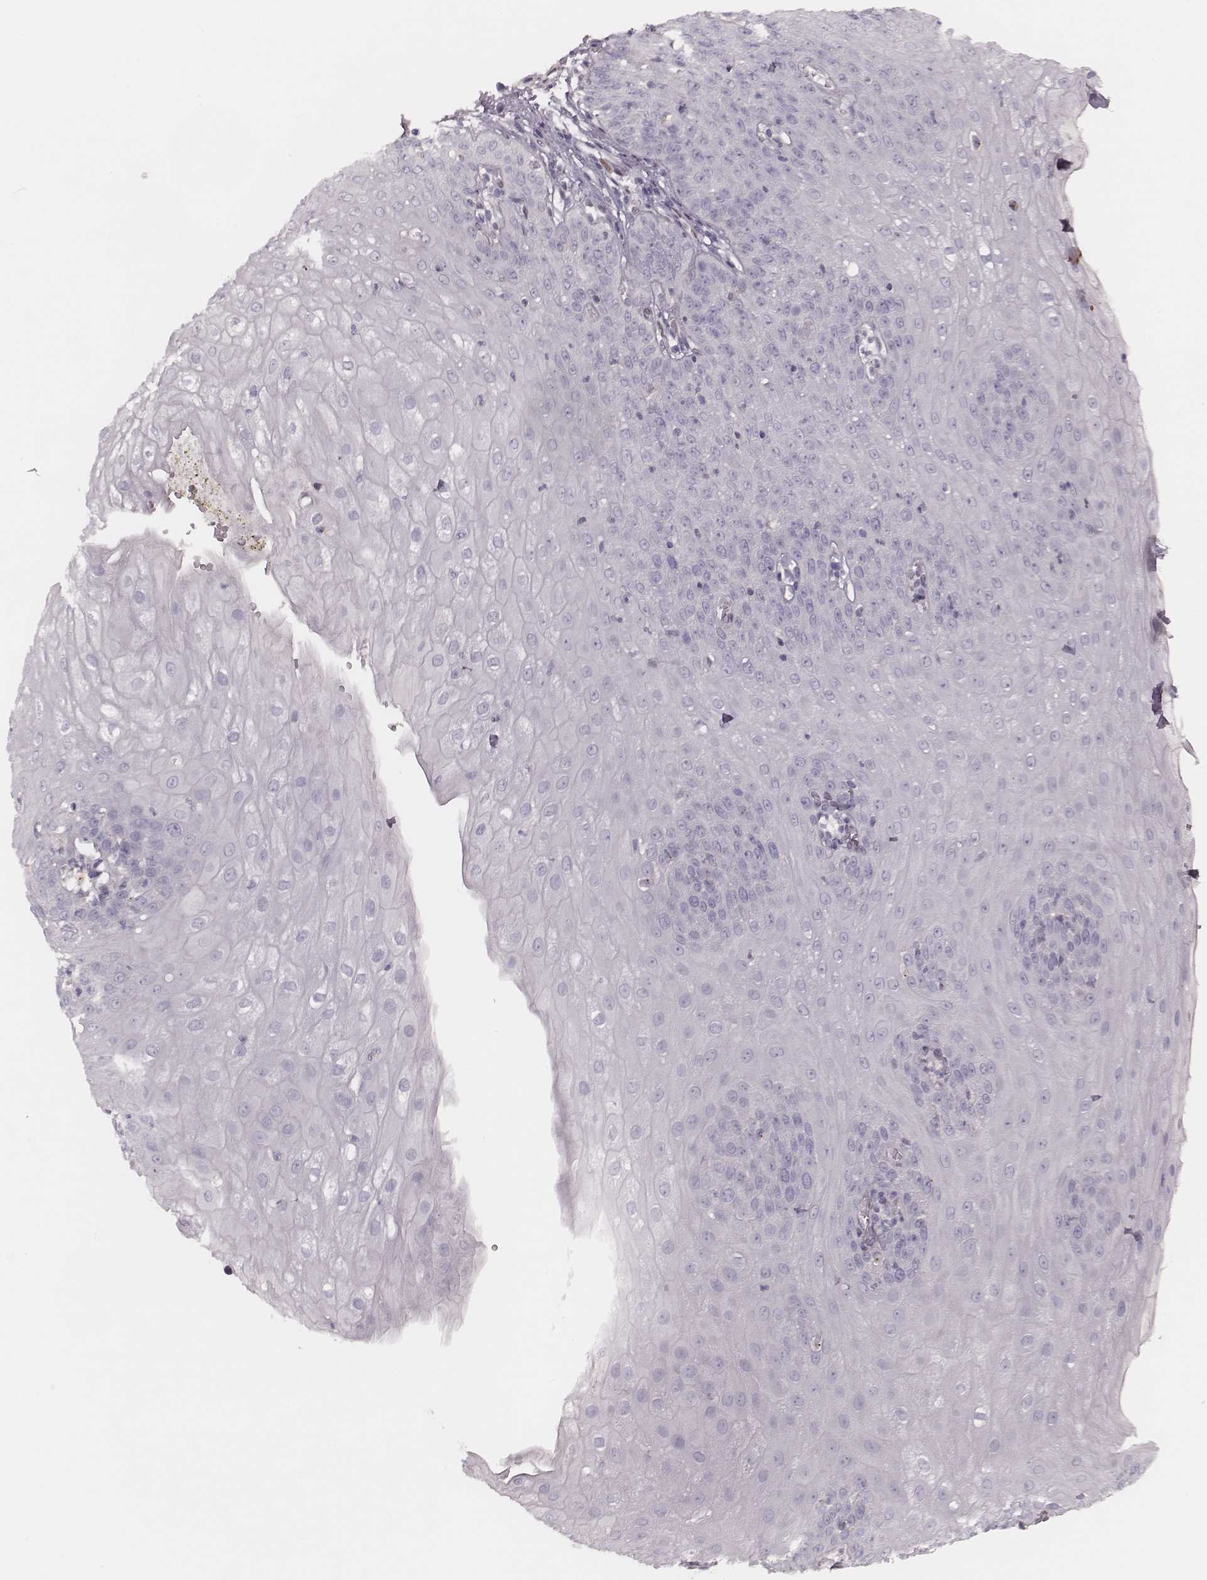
{"staining": {"intensity": "negative", "quantity": "none", "location": "none"}, "tissue": "esophagus", "cell_type": "Squamous epithelial cells", "image_type": "normal", "snomed": [{"axis": "morphology", "description": "Normal tissue, NOS"}, {"axis": "topography", "description": "Esophagus"}], "caption": "High magnification brightfield microscopy of benign esophagus stained with DAB (brown) and counterstained with hematoxylin (blue): squamous epithelial cells show no significant staining. The staining is performed using DAB brown chromogen with nuclei counter-stained in using hematoxylin.", "gene": "MSX1", "patient": {"sex": "male", "age": 71}}